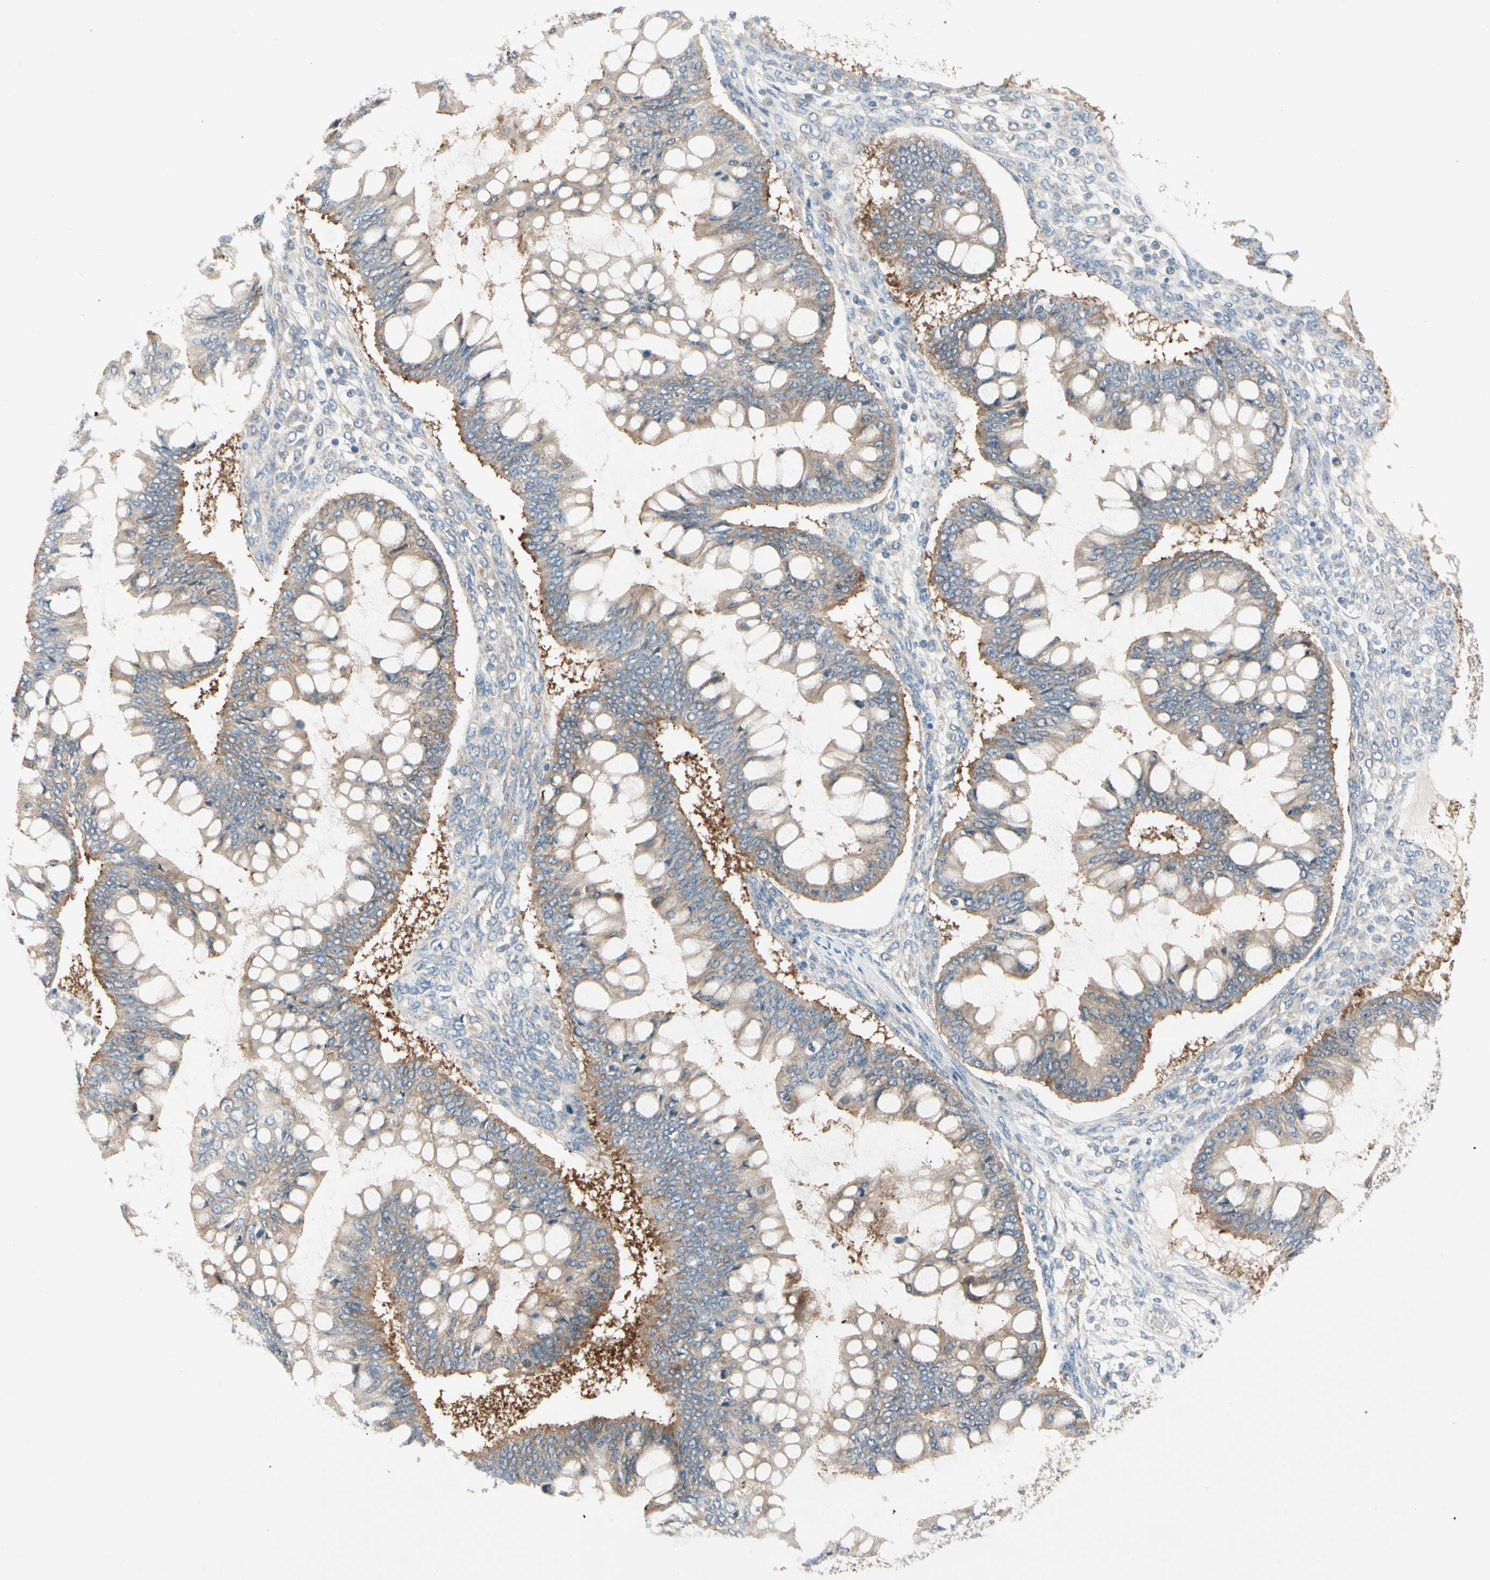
{"staining": {"intensity": "weak", "quantity": ">75%", "location": "cytoplasmic/membranous"}, "tissue": "ovarian cancer", "cell_type": "Tumor cells", "image_type": "cancer", "snomed": [{"axis": "morphology", "description": "Cystadenocarcinoma, mucinous, NOS"}, {"axis": "topography", "description": "Ovary"}], "caption": "High-magnification brightfield microscopy of ovarian mucinous cystadenocarcinoma stained with DAB (brown) and counterstained with hematoxylin (blue). tumor cells exhibit weak cytoplasmic/membranous staining is appreciated in approximately>75% of cells. Using DAB (3,3'-diaminobenzidine) (brown) and hematoxylin (blue) stains, captured at high magnification using brightfield microscopy.", "gene": "IL1R1", "patient": {"sex": "female", "age": 73}}